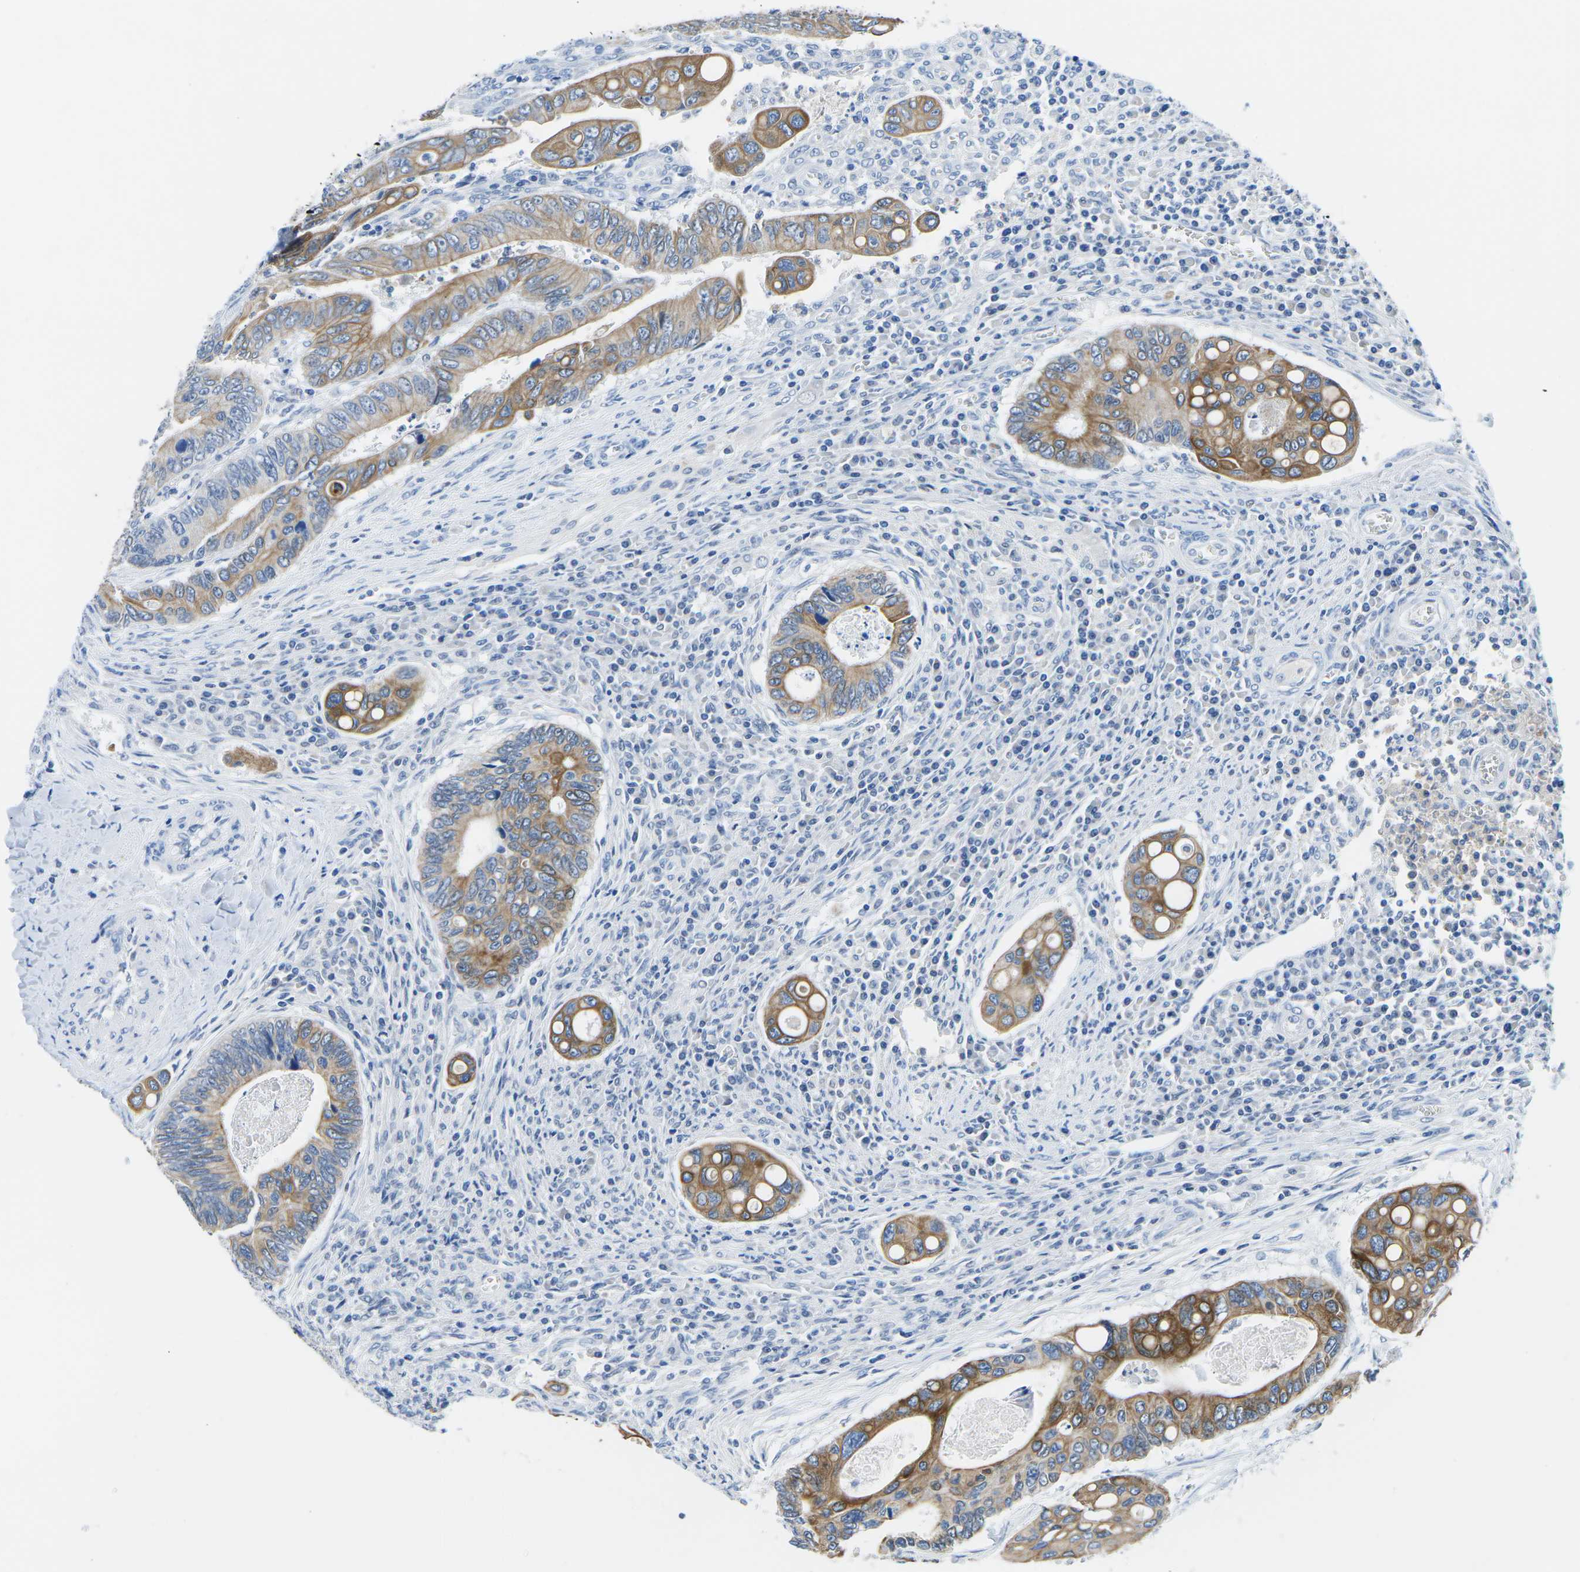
{"staining": {"intensity": "moderate", "quantity": ">75%", "location": "cytoplasmic/membranous"}, "tissue": "colorectal cancer", "cell_type": "Tumor cells", "image_type": "cancer", "snomed": [{"axis": "morphology", "description": "Inflammation, NOS"}, {"axis": "morphology", "description": "Adenocarcinoma, NOS"}, {"axis": "topography", "description": "Colon"}], "caption": "This is an image of IHC staining of colorectal cancer, which shows moderate positivity in the cytoplasmic/membranous of tumor cells.", "gene": "TM6SF1", "patient": {"sex": "male", "age": 72}}